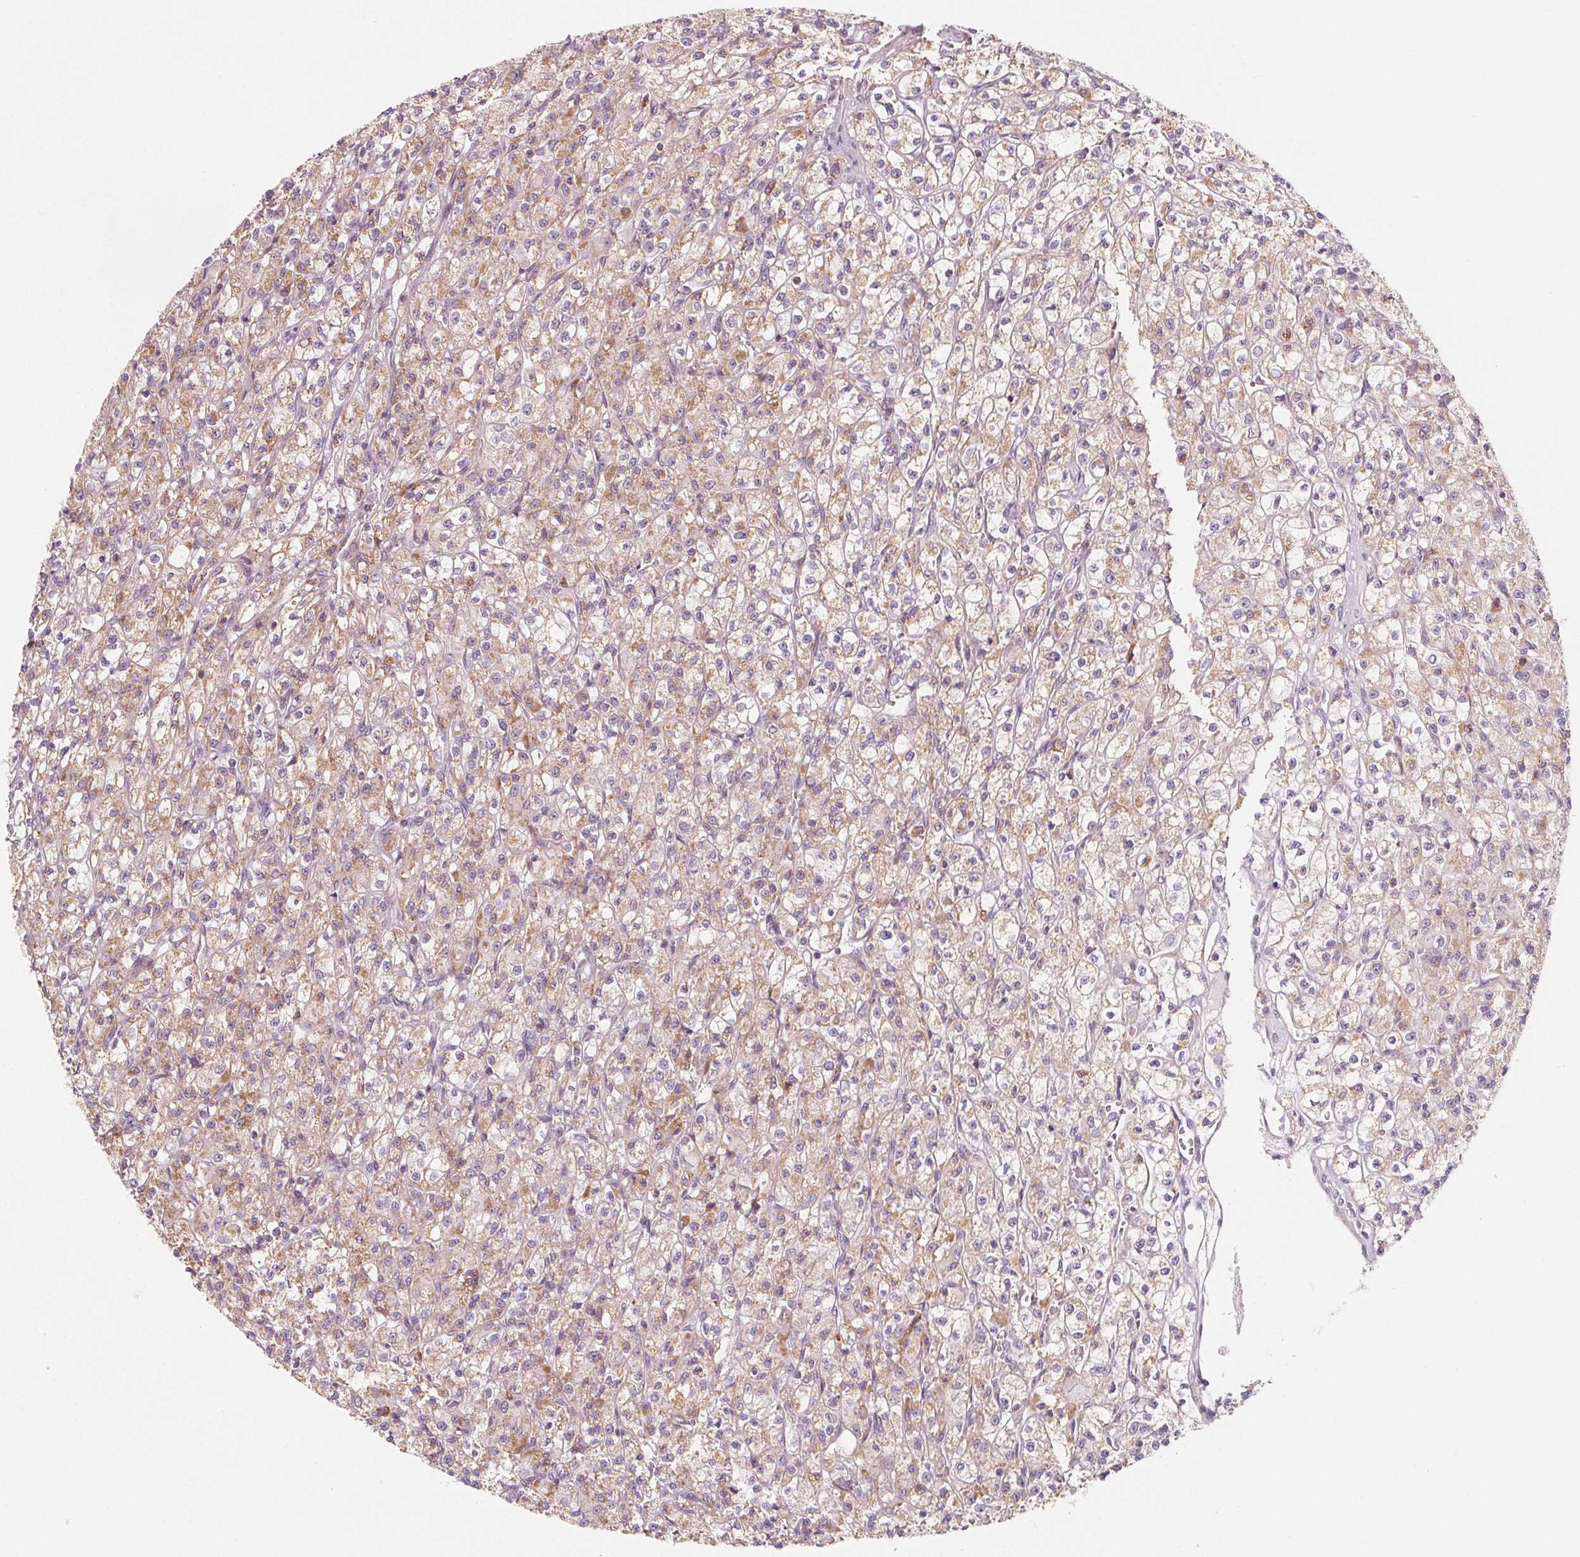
{"staining": {"intensity": "weak", "quantity": "25%-75%", "location": "cytoplasmic/membranous"}, "tissue": "renal cancer", "cell_type": "Tumor cells", "image_type": "cancer", "snomed": [{"axis": "morphology", "description": "Adenocarcinoma, NOS"}, {"axis": "topography", "description": "Kidney"}], "caption": "Immunohistochemical staining of renal cancer reveals low levels of weak cytoplasmic/membranous staining in about 25%-75% of tumor cells. (IHC, brightfield microscopy, high magnification).", "gene": "ADAM33", "patient": {"sex": "female", "age": 70}}